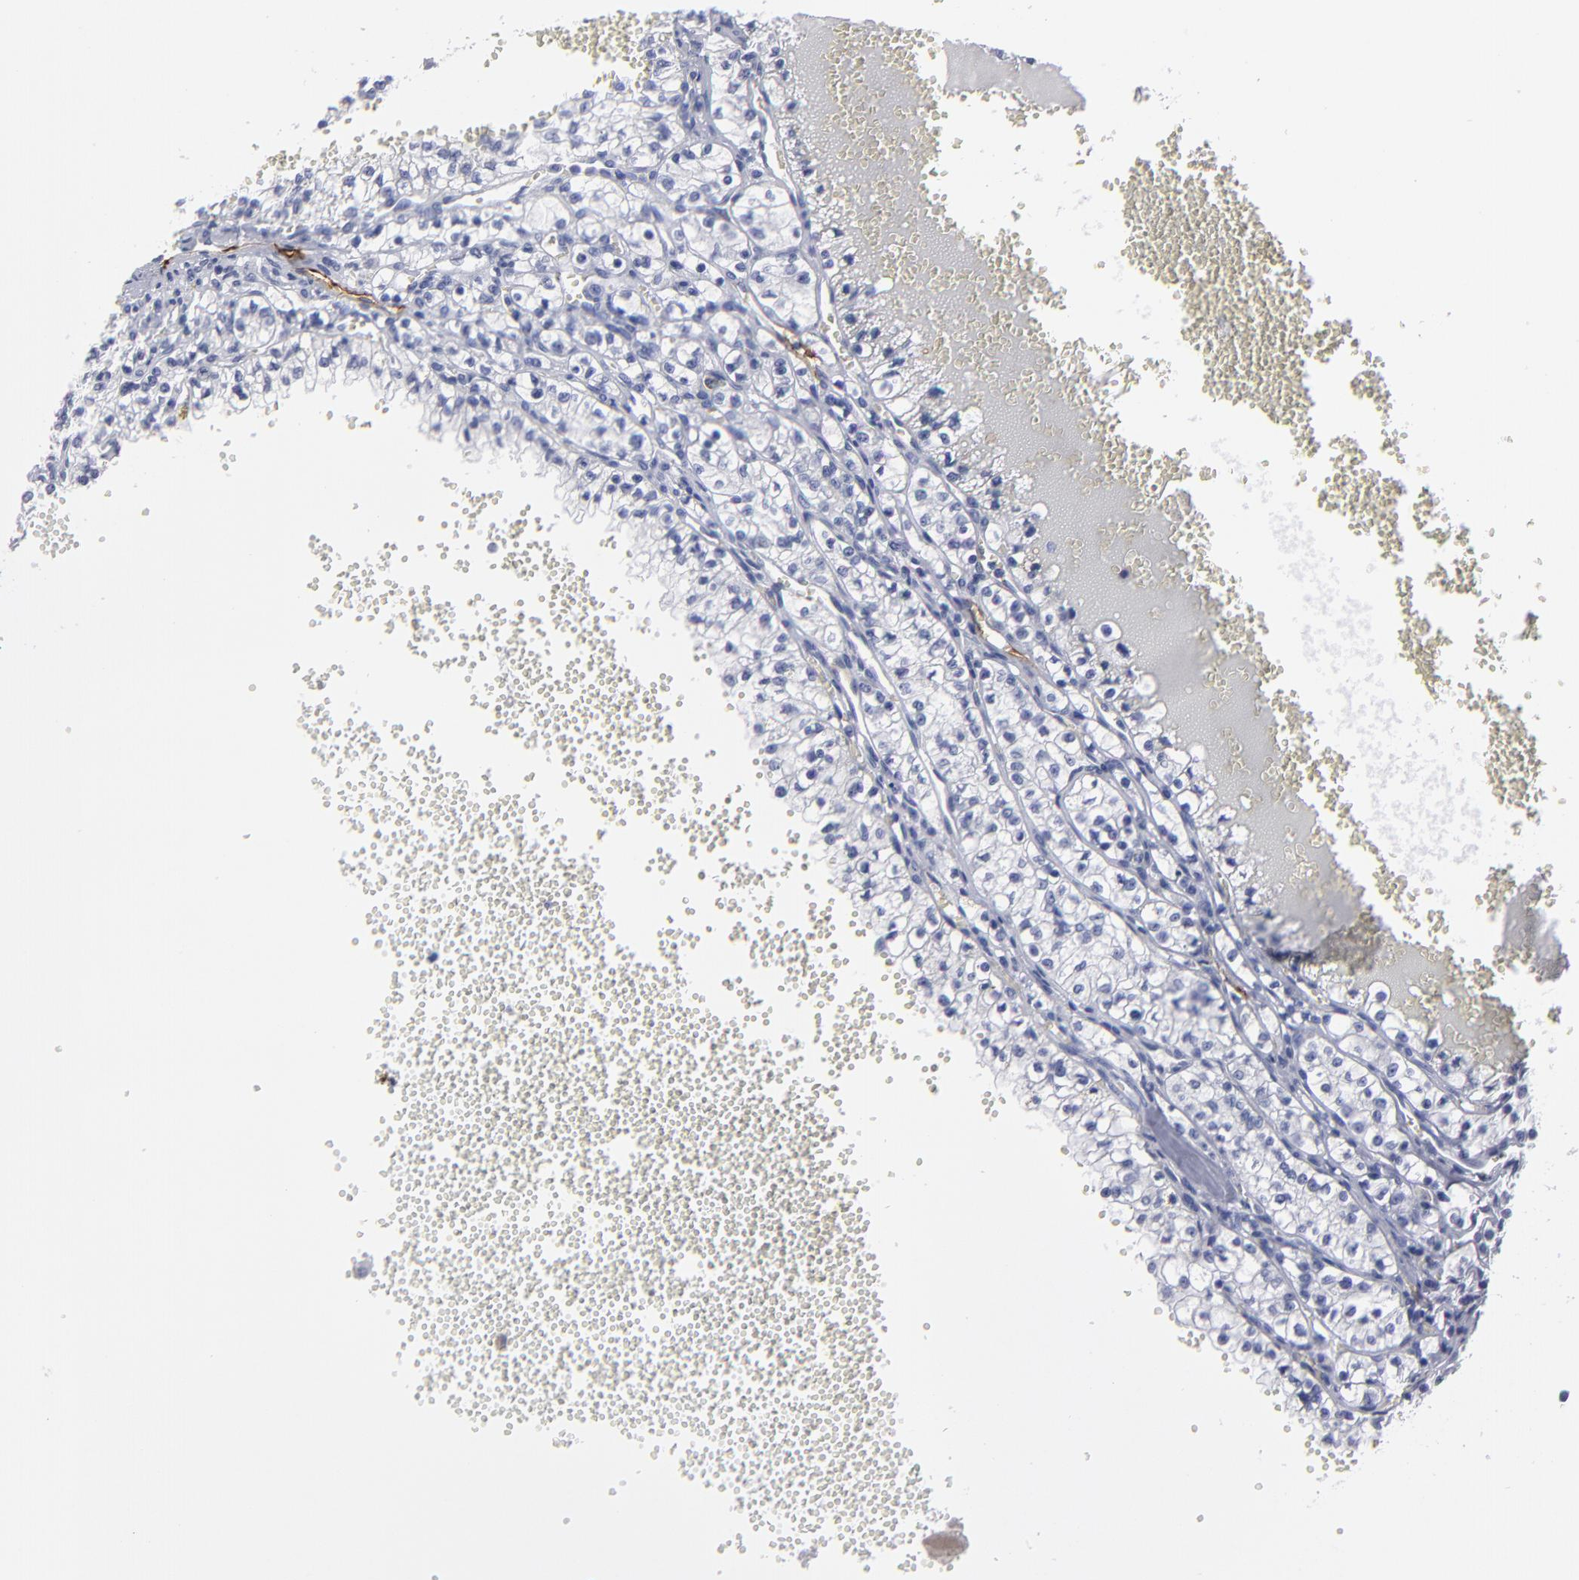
{"staining": {"intensity": "negative", "quantity": "none", "location": "none"}, "tissue": "renal cancer", "cell_type": "Tumor cells", "image_type": "cancer", "snomed": [{"axis": "morphology", "description": "Adenocarcinoma, NOS"}, {"axis": "topography", "description": "Kidney"}], "caption": "Immunohistochemistry photomicrograph of neoplastic tissue: renal adenocarcinoma stained with DAB shows no significant protein staining in tumor cells.", "gene": "CADM3", "patient": {"sex": "male", "age": 61}}